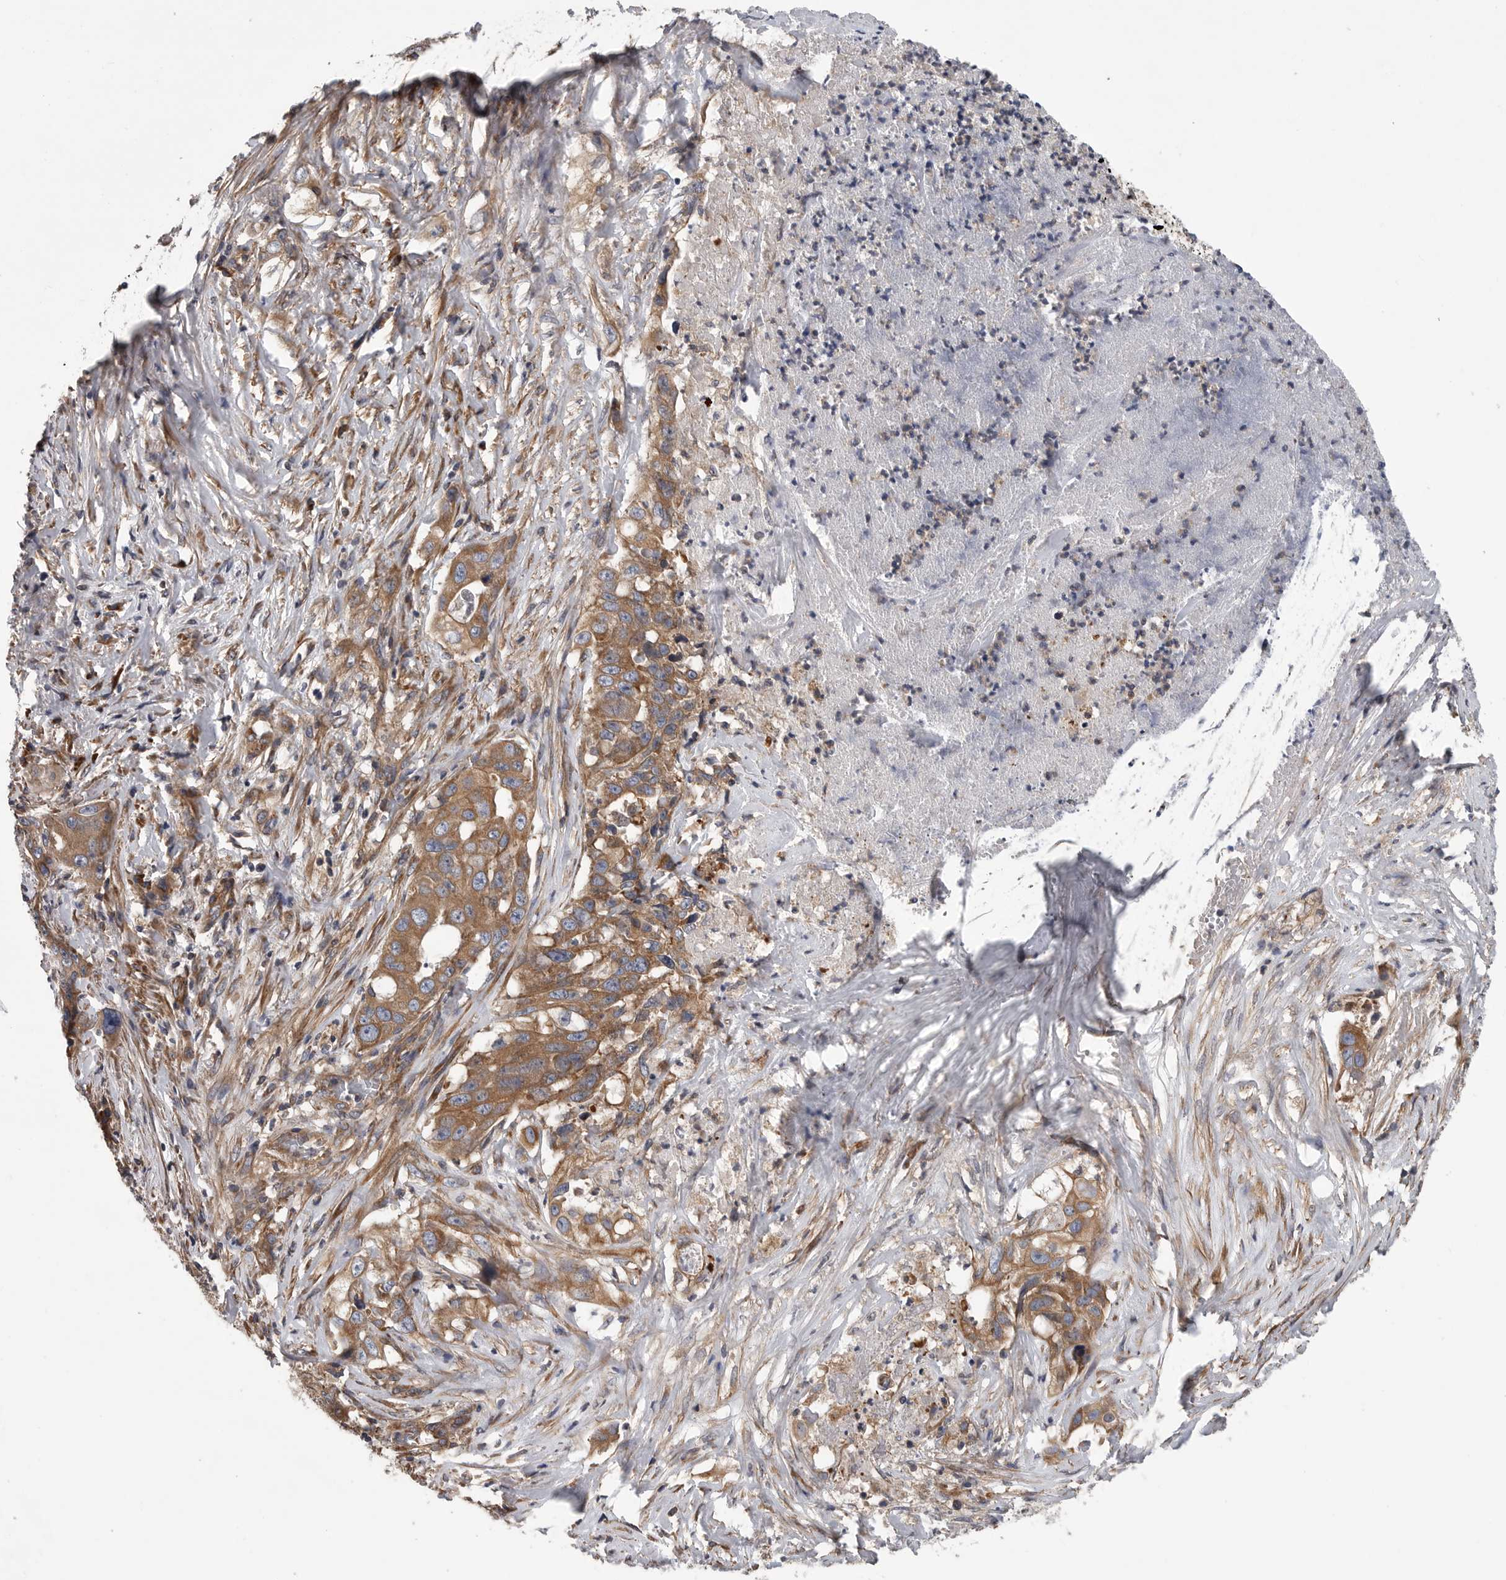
{"staining": {"intensity": "moderate", "quantity": ">75%", "location": "cytoplasmic/membranous"}, "tissue": "lung cancer", "cell_type": "Tumor cells", "image_type": "cancer", "snomed": [{"axis": "morphology", "description": "Adenocarcinoma, NOS"}, {"axis": "topography", "description": "Lung"}], "caption": "Human lung cancer (adenocarcinoma) stained with a brown dye reveals moderate cytoplasmic/membranous positive staining in about >75% of tumor cells.", "gene": "OXR1", "patient": {"sex": "female", "age": 51}}